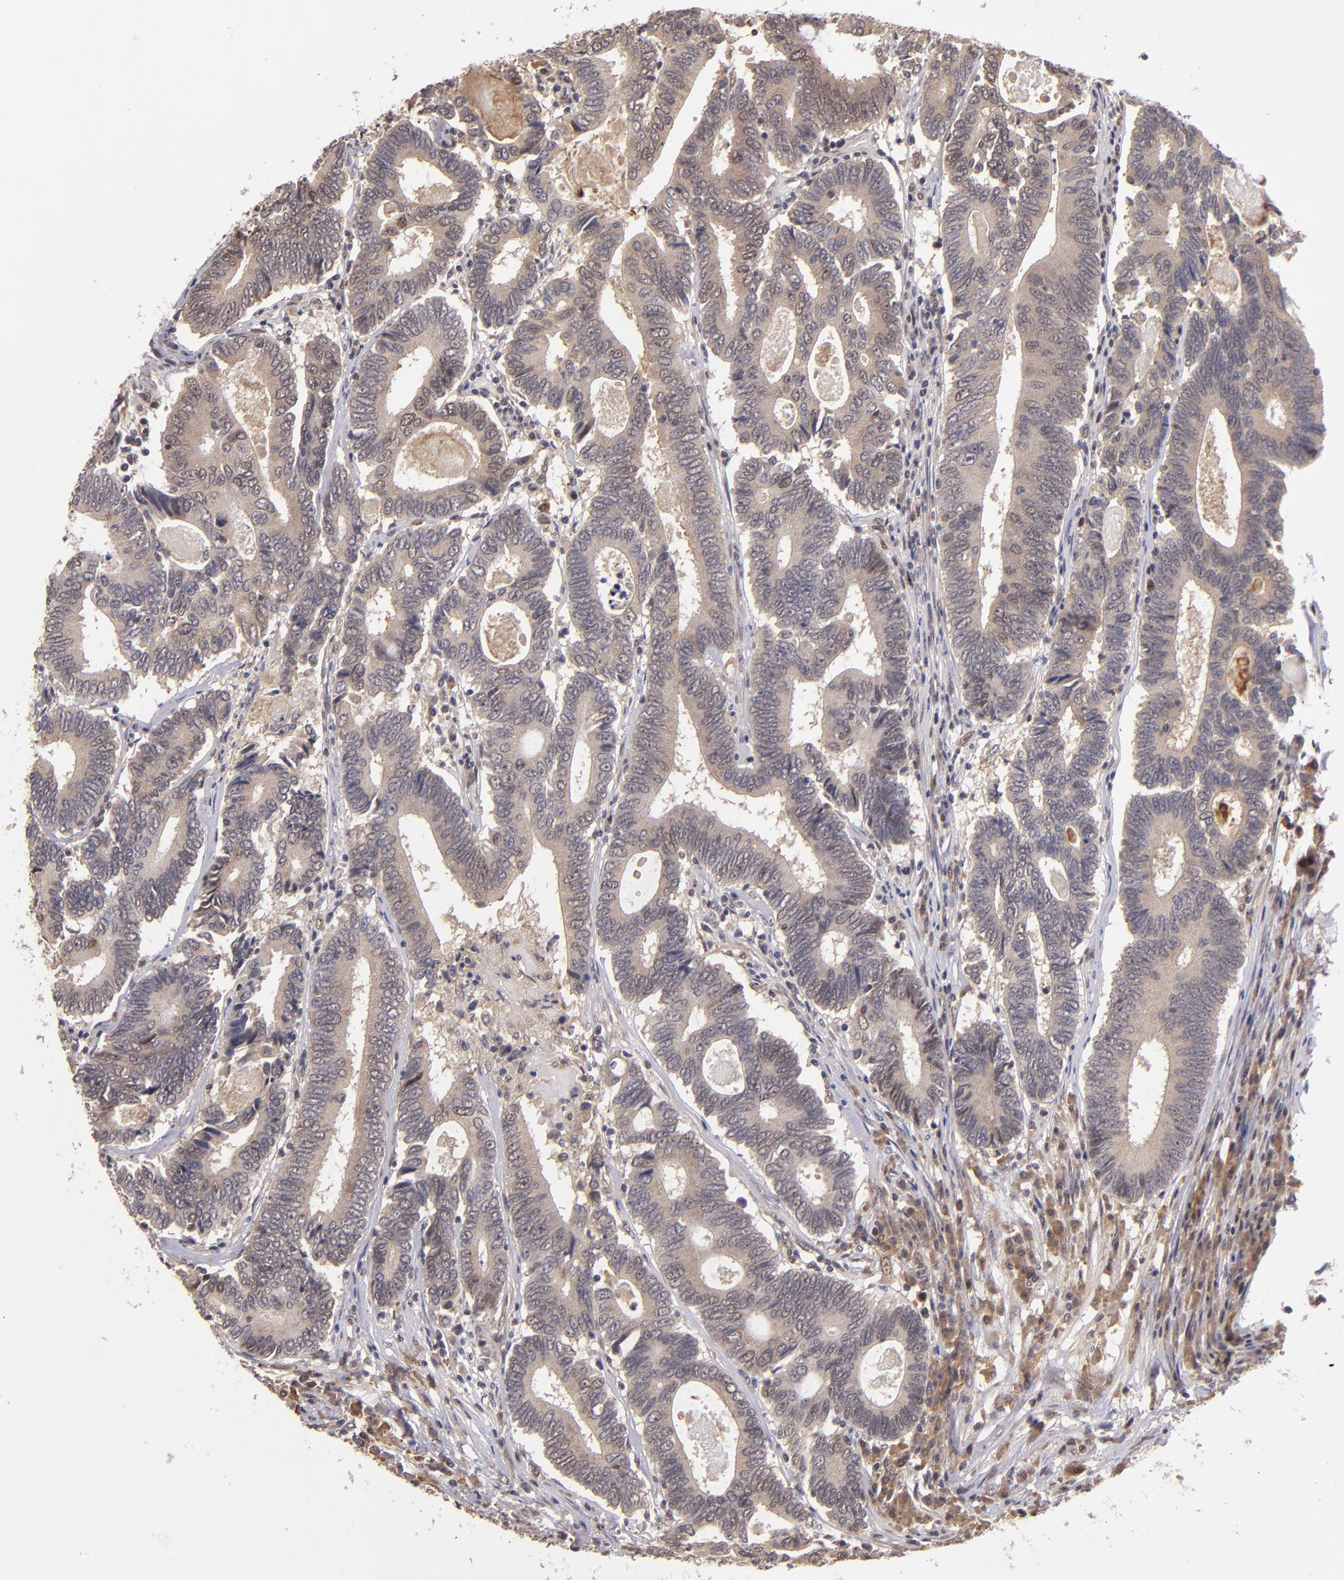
{"staining": {"intensity": "weak", "quantity": ">75%", "location": "cytoplasmic/membranous"}, "tissue": "colorectal cancer", "cell_type": "Tumor cells", "image_type": "cancer", "snomed": [{"axis": "morphology", "description": "Adenocarcinoma, NOS"}, {"axis": "topography", "description": "Colon"}], "caption": "Immunohistochemistry (IHC) (DAB (3,3'-diaminobenzidine)) staining of human adenocarcinoma (colorectal) exhibits weak cytoplasmic/membranous protein staining in approximately >75% of tumor cells.", "gene": "ABHD12B", "patient": {"sex": "female", "age": 78}}